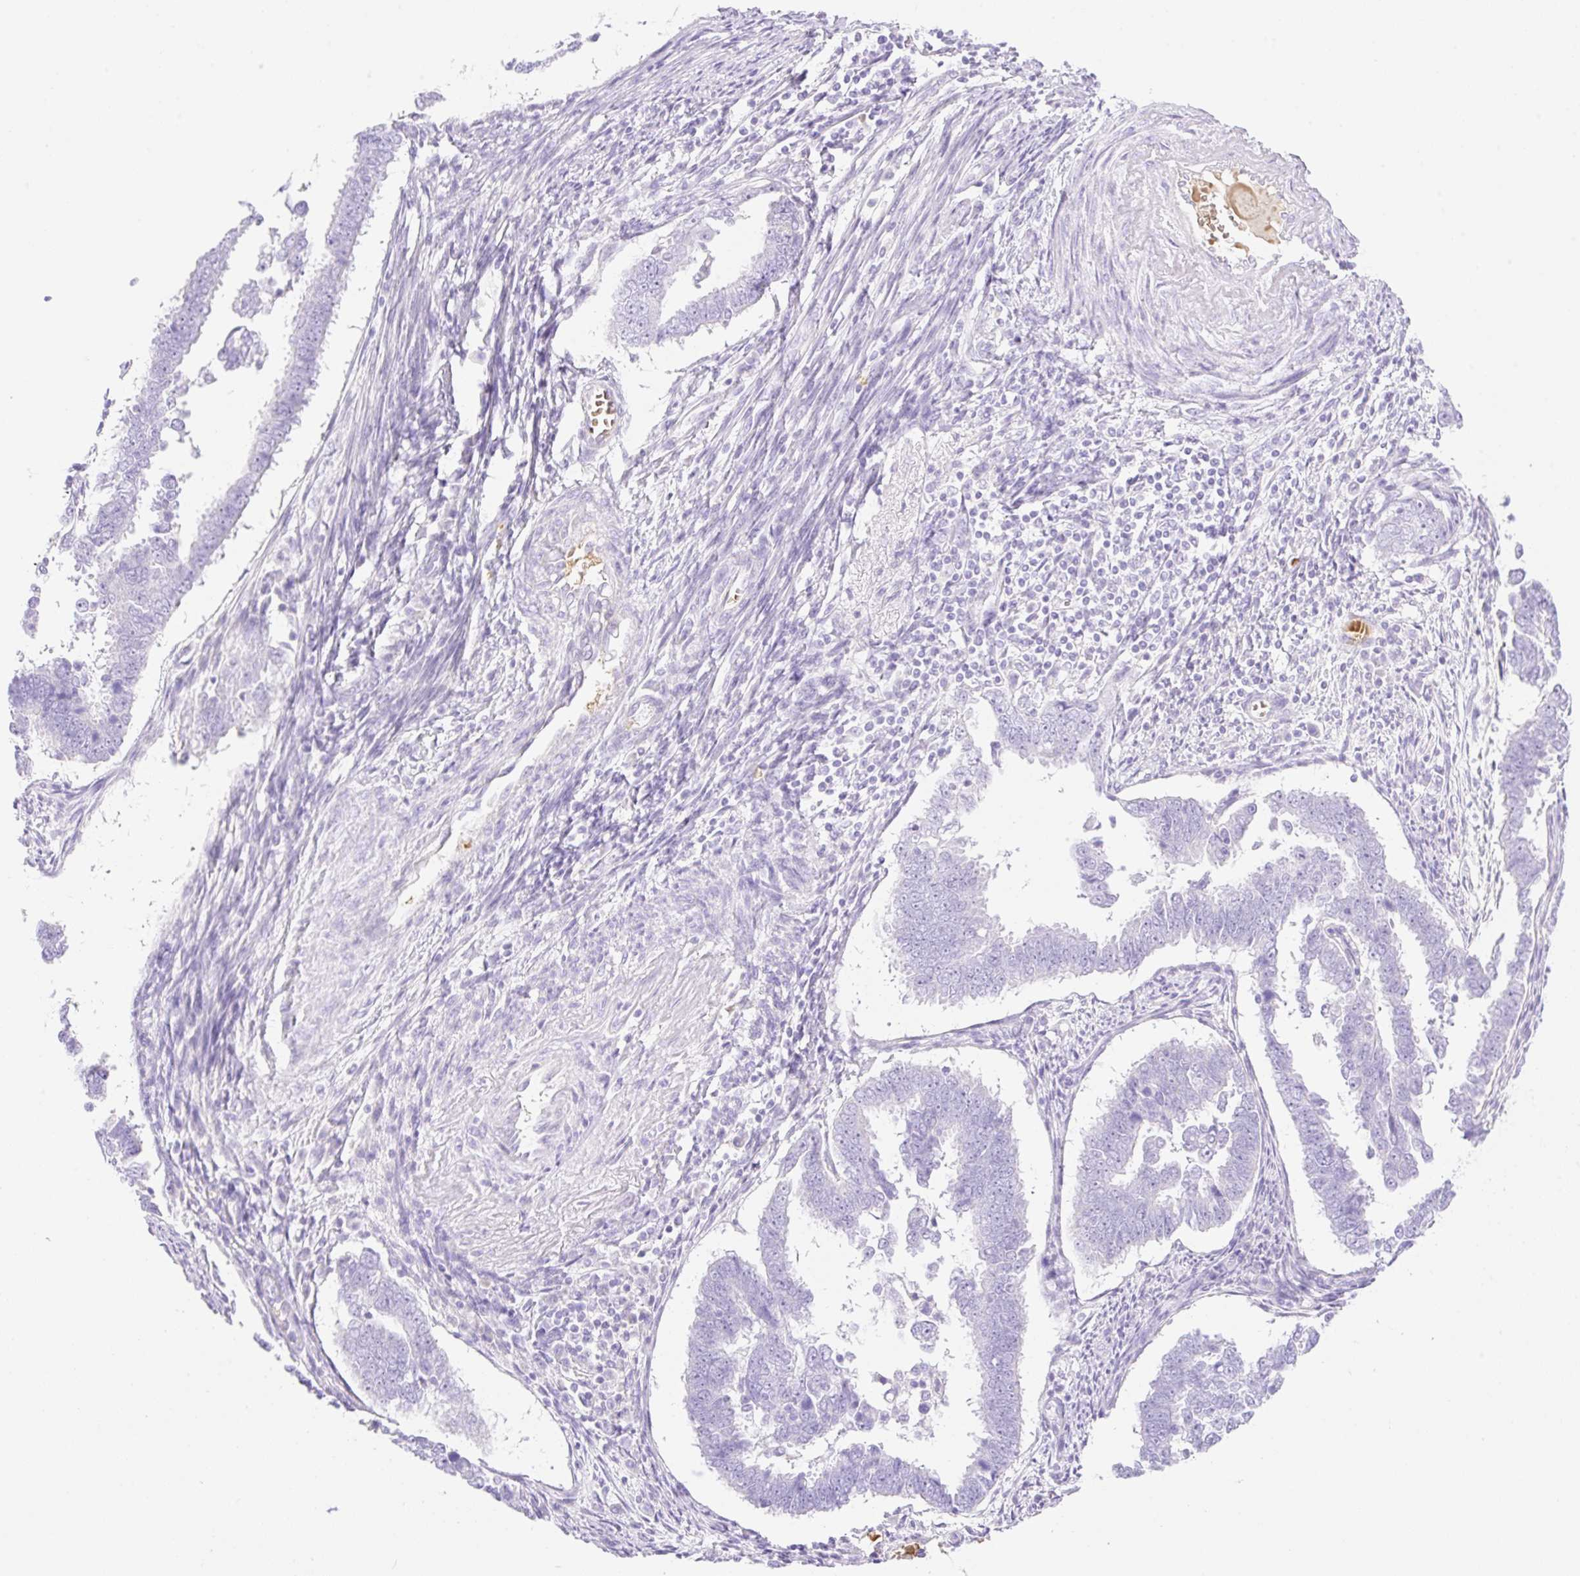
{"staining": {"intensity": "negative", "quantity": "none", "location": "none"}, "tissue": "endometrial cancer", "cell_type": "Tumor cells", "image_type": "cancer", "snomed": [{"axis": "morphology", "description": "Adenocarcinoma, NOS"}, {"axis": "topography", "description": "Endometrium"}], "caption": "IHC histopathology image of endometrial cancer (adenocarcinoma) stained for a protein (brown), which demonstrates no positivity in tumor cells. The staining is performed using DAB brown chromogen with nuclei counter-stained in using hematoxylin.", "gene": "CDX1", "patient": {"sex": "female", "age": 75}}